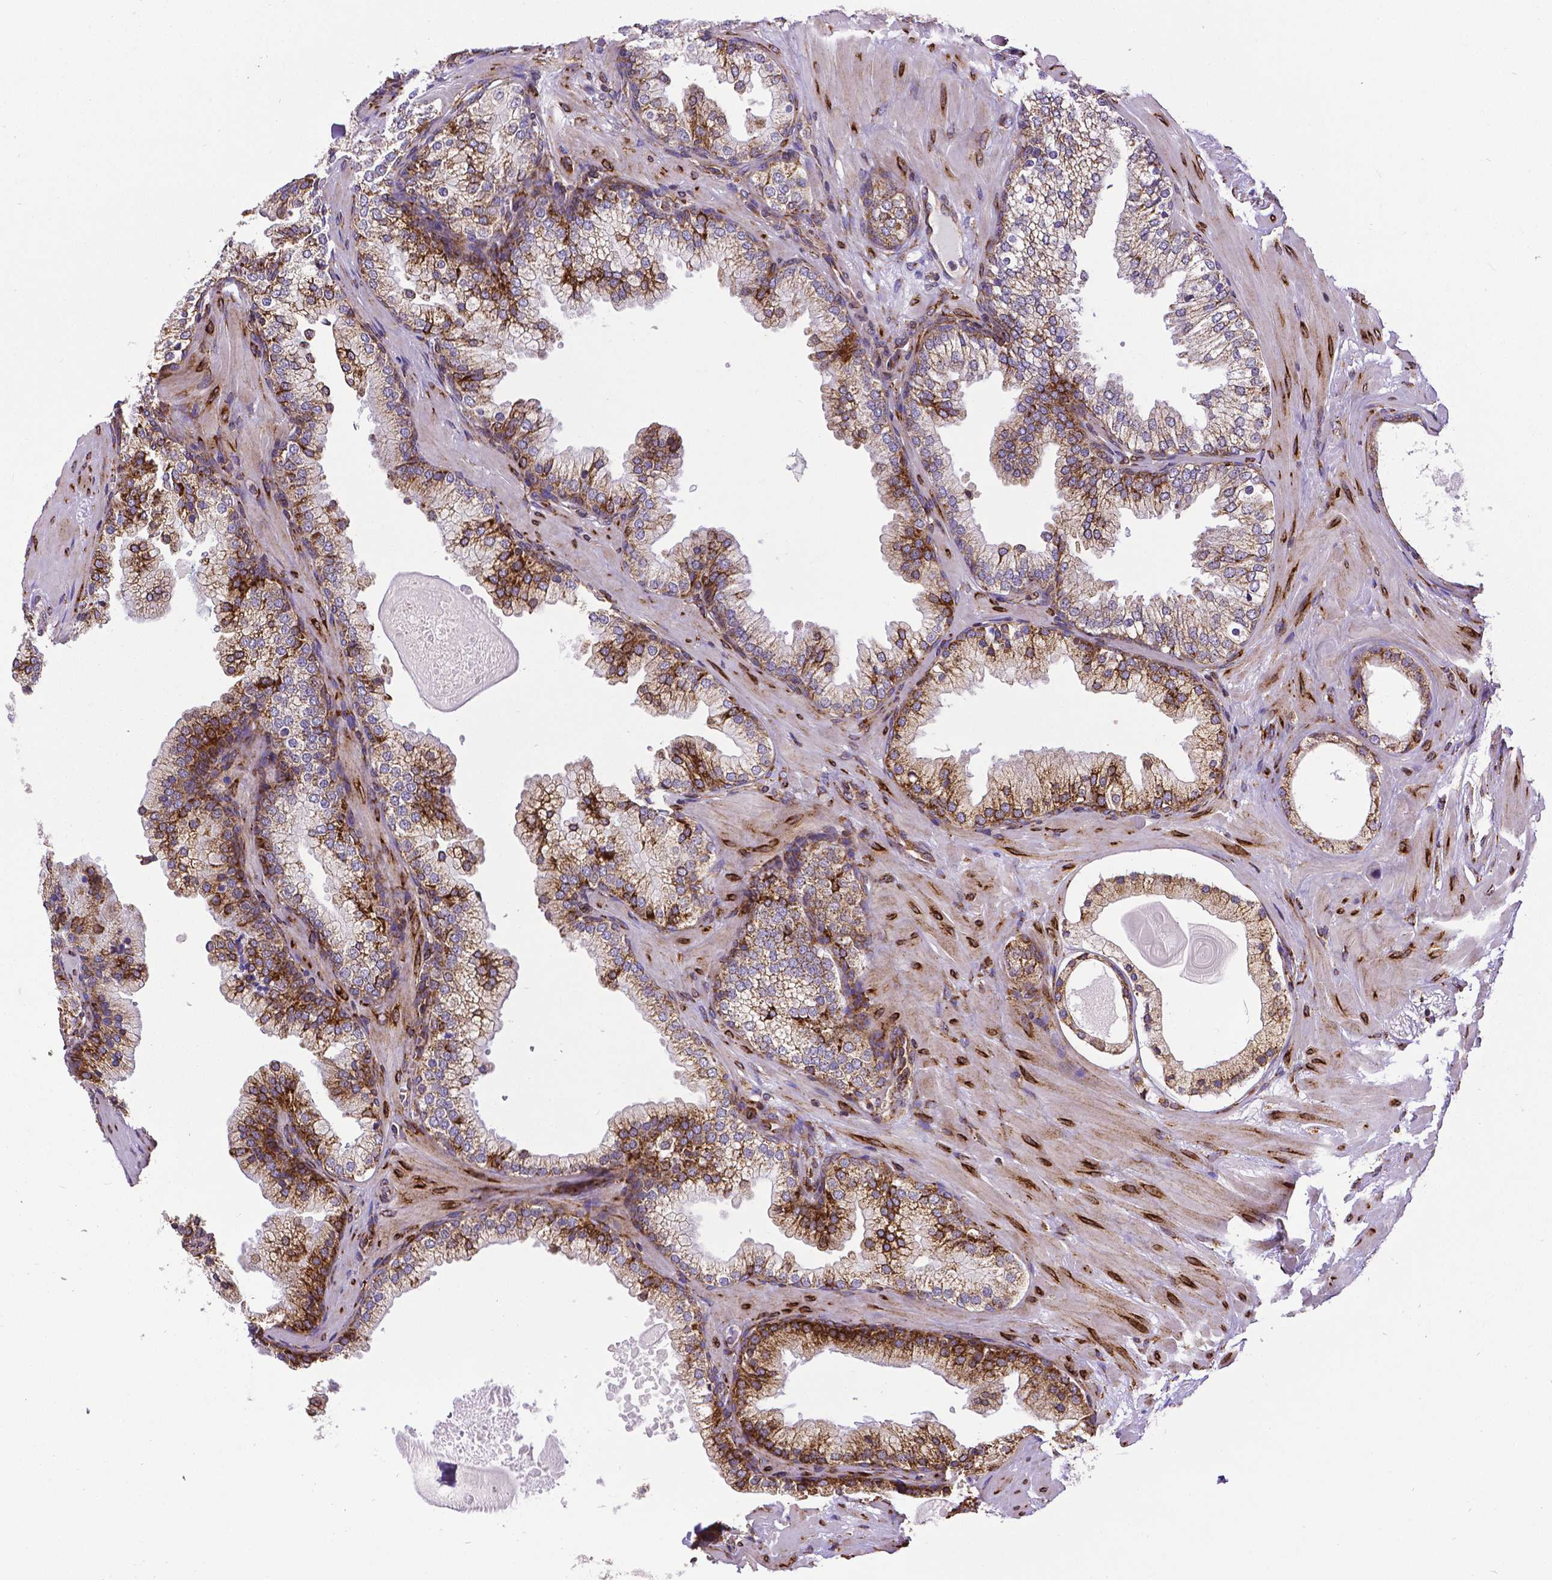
{"staining": {"intensity": "moderate", "quantity": ">75%", "location": "cytoplasmic/membranous"}, "tissue": "prostate", "cell_type": "Glandular cells", "image_type": "normal", "snomed": [{"axis": "morphology", "description": "Normal tissue, NOS"}, {"axis": "topography", "description": "Prostate"}, {"axis": "topography", "description": "Peripheral nerve tissue"}], "caption": "A micrograph of prostate stained for a protein demonstrates moderate cytoplasmic/membranous brown staining in glandular cells.", "gene": "MTDH", "patient": {"sex": "male", "age": 61}}